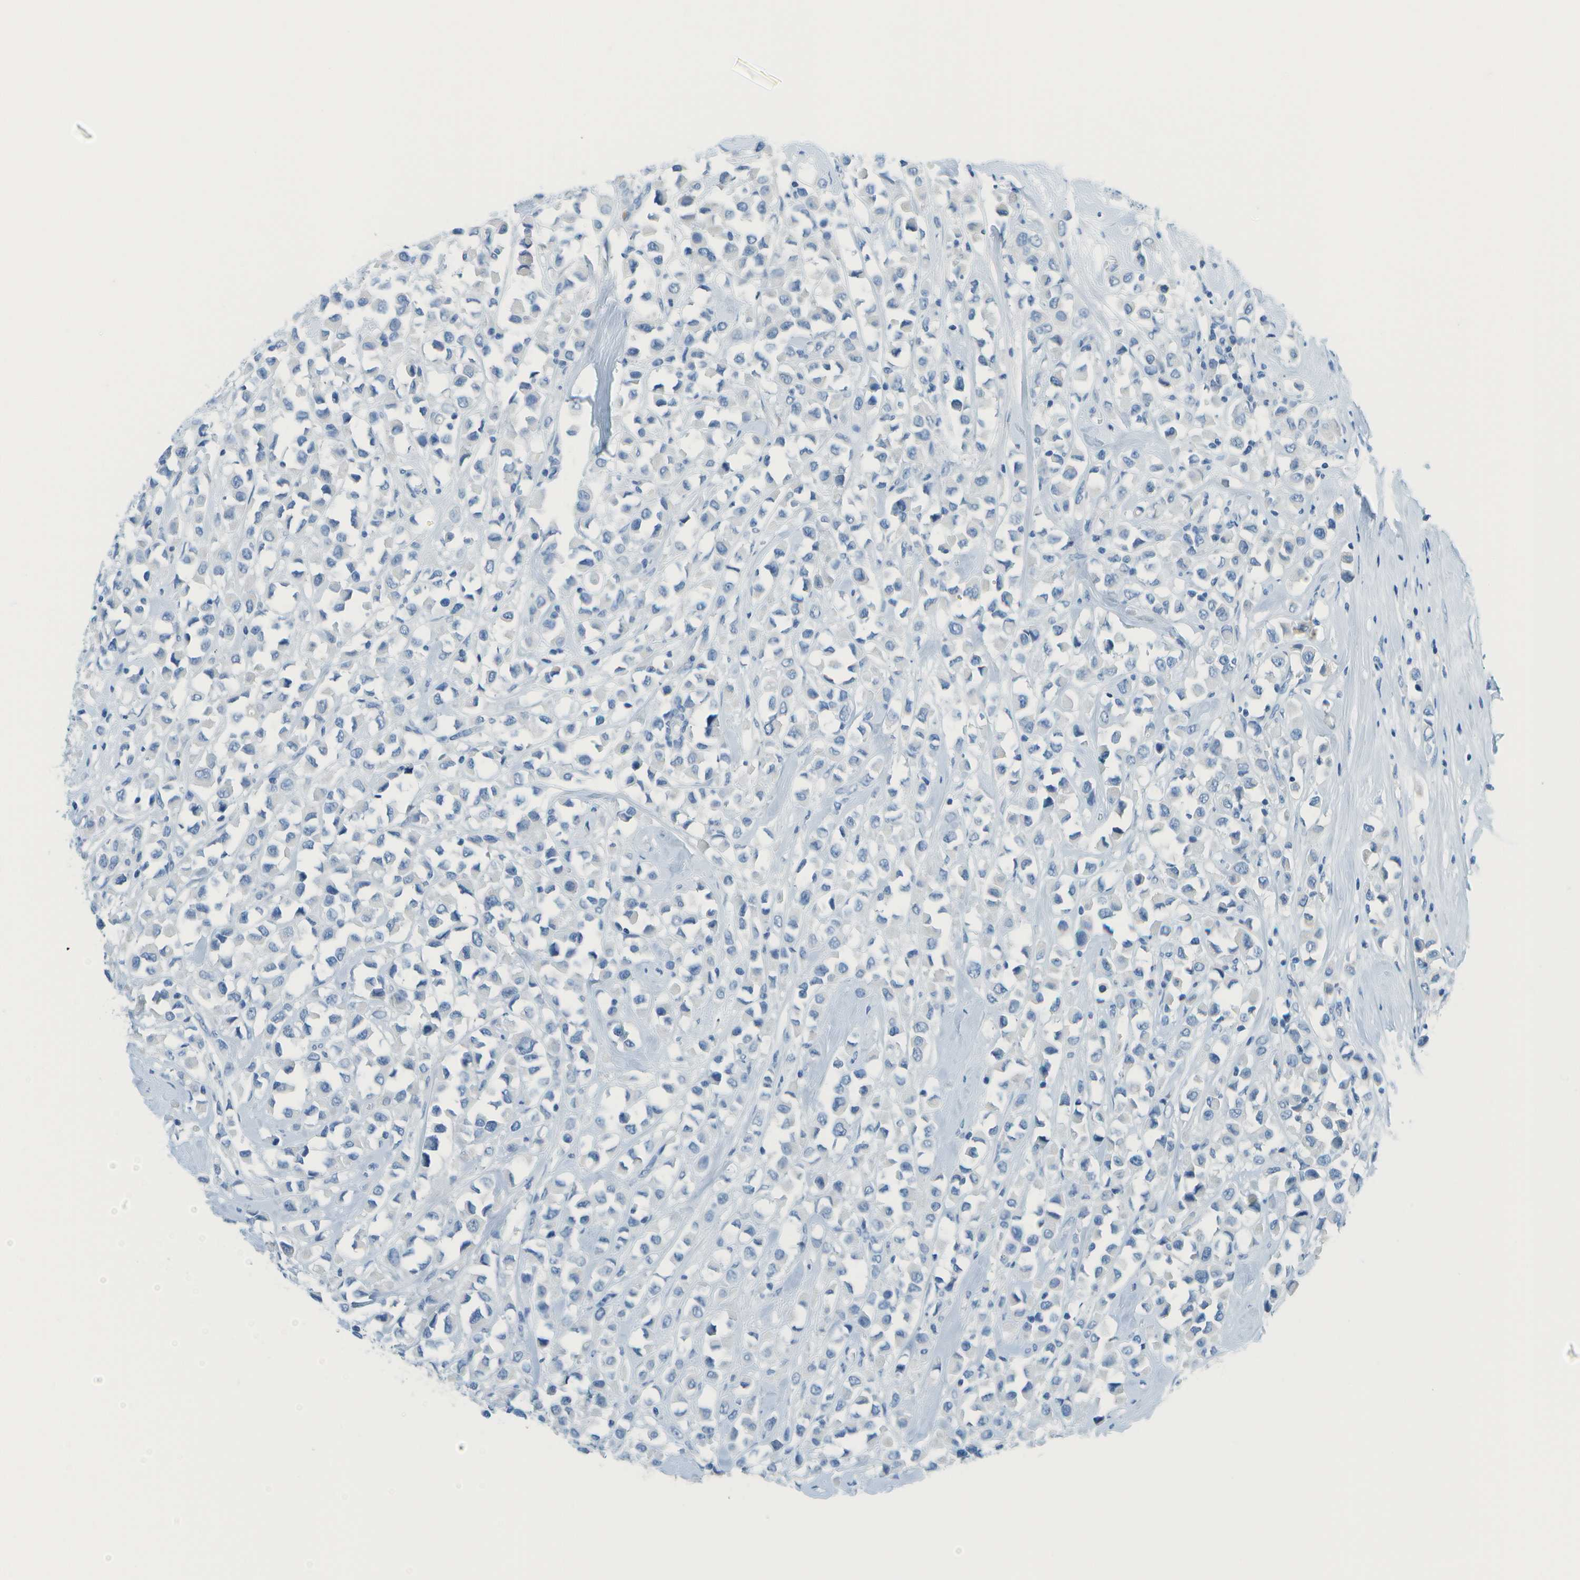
{"staining": {"intensity": "negative", "quantity": "none", "location": "none"}, "tissue": "breast cancer", "cell_type": "Tumor cells", "image_type": "cancer", "snomed": [{"axis": "morphology", "description": "Duct carcinoma"}, {"axis": "topography", "description": "Breast"}], "caption": "High magnification brightfield microscopy of breast invasive ductal carcinoma stained with DAB (3,3'-diaminobenzidine) (brown) and counterstained with hematoxylin (blue): tumor cells show no significant positivity.", "gene": "C1S", "patient": {"sex": "female", "age": 61}}